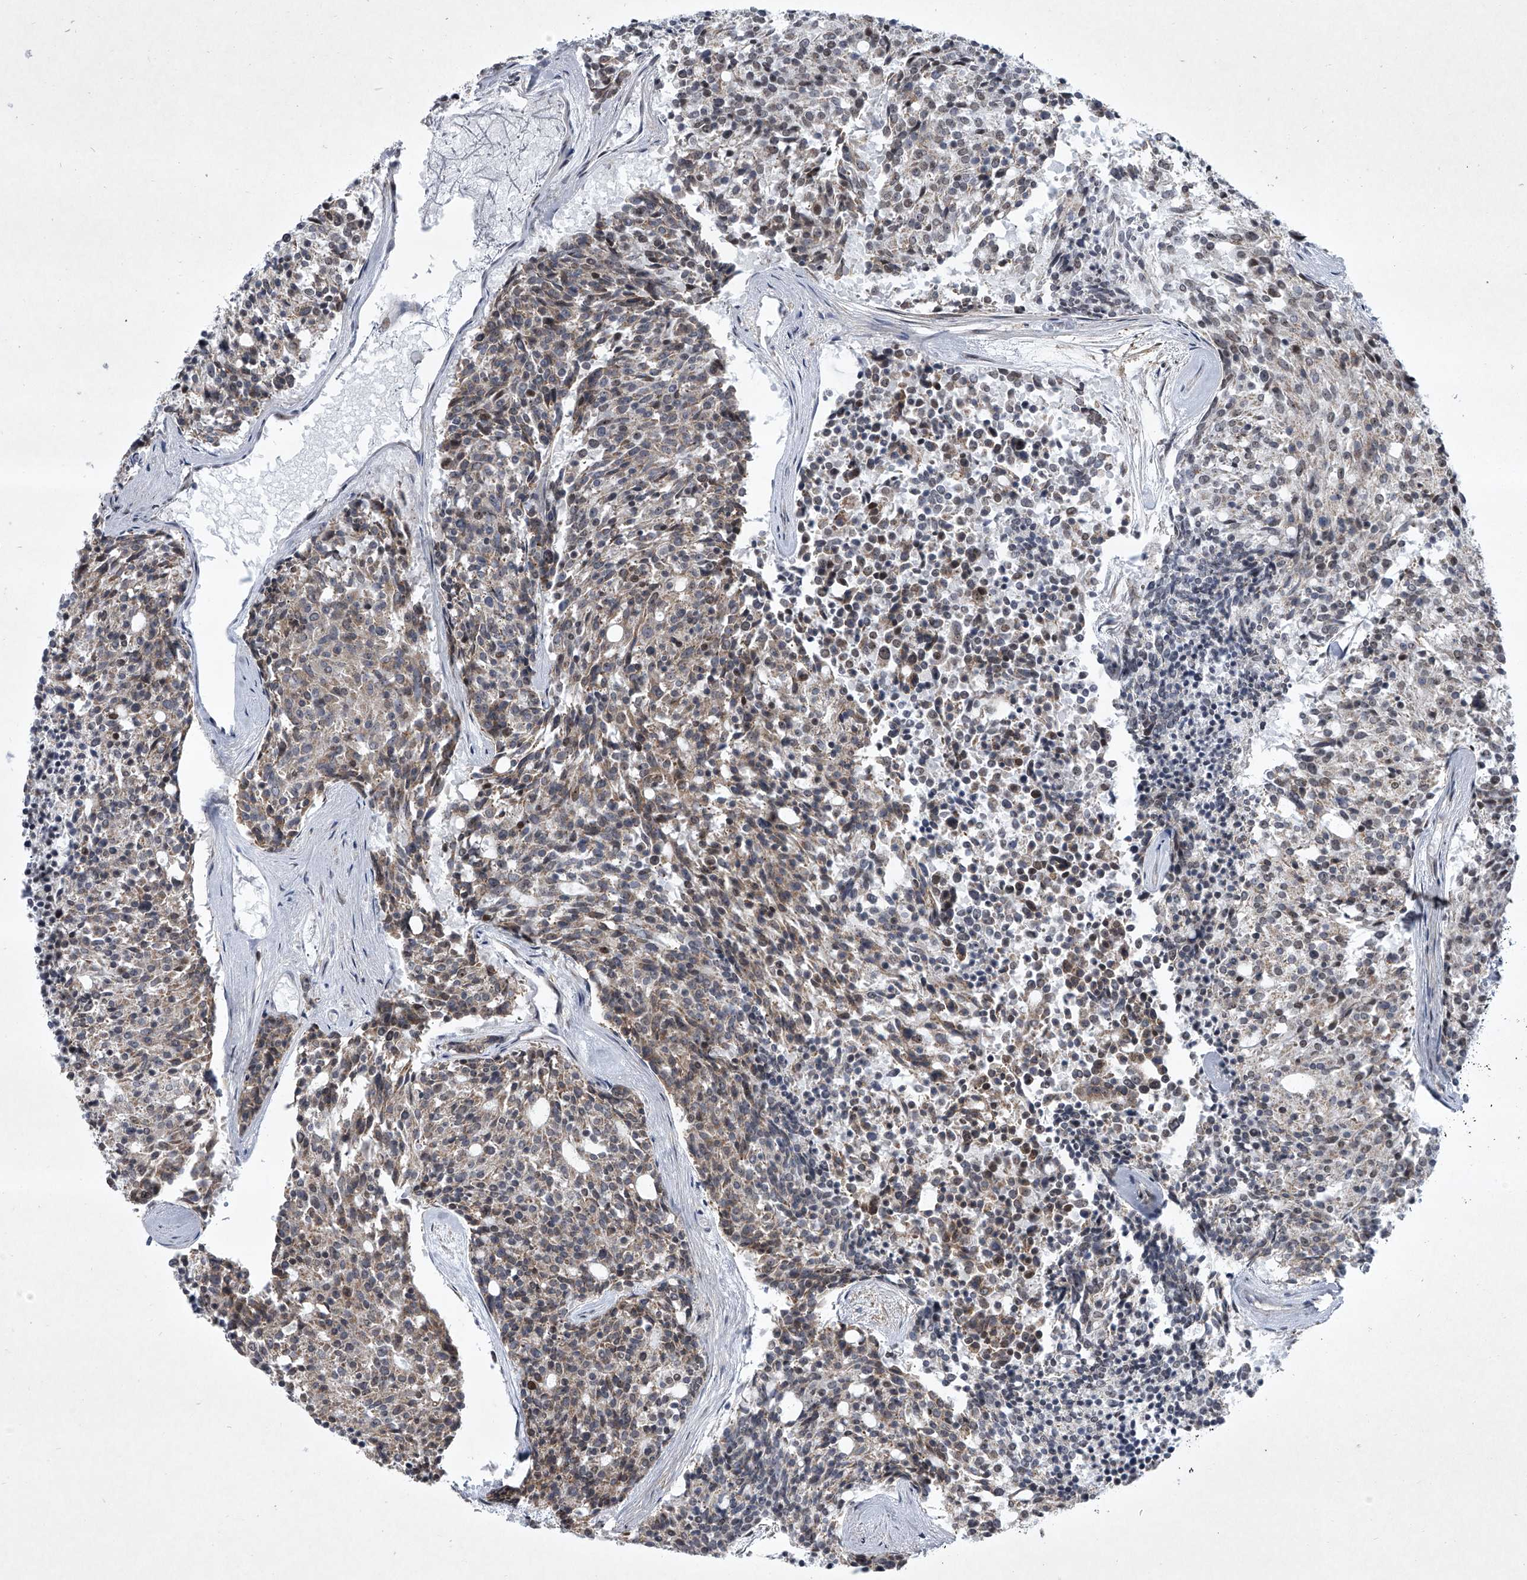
{"staining": {"intensity": "weak", "quantity": "25%-75%", "location": "cytoplasmic/membranous"}, "tissue": "carcinoid", "cell_type": "Tumor cells", "image_type": "cancer", "snomed": [{"axis": "morphology", "description": "Carcinoid, malignant, NOS"}, {"axis": "topography", "description": "Pancreas"}], "caption": "Carcinoid was stained to show a protein in brown. There is low levels of weak cytoplasmic/membranous expression in about 25%-75% of tumor cells.", "gene": "MLLT1", "patient": {"sex": "female", "age": 54}}